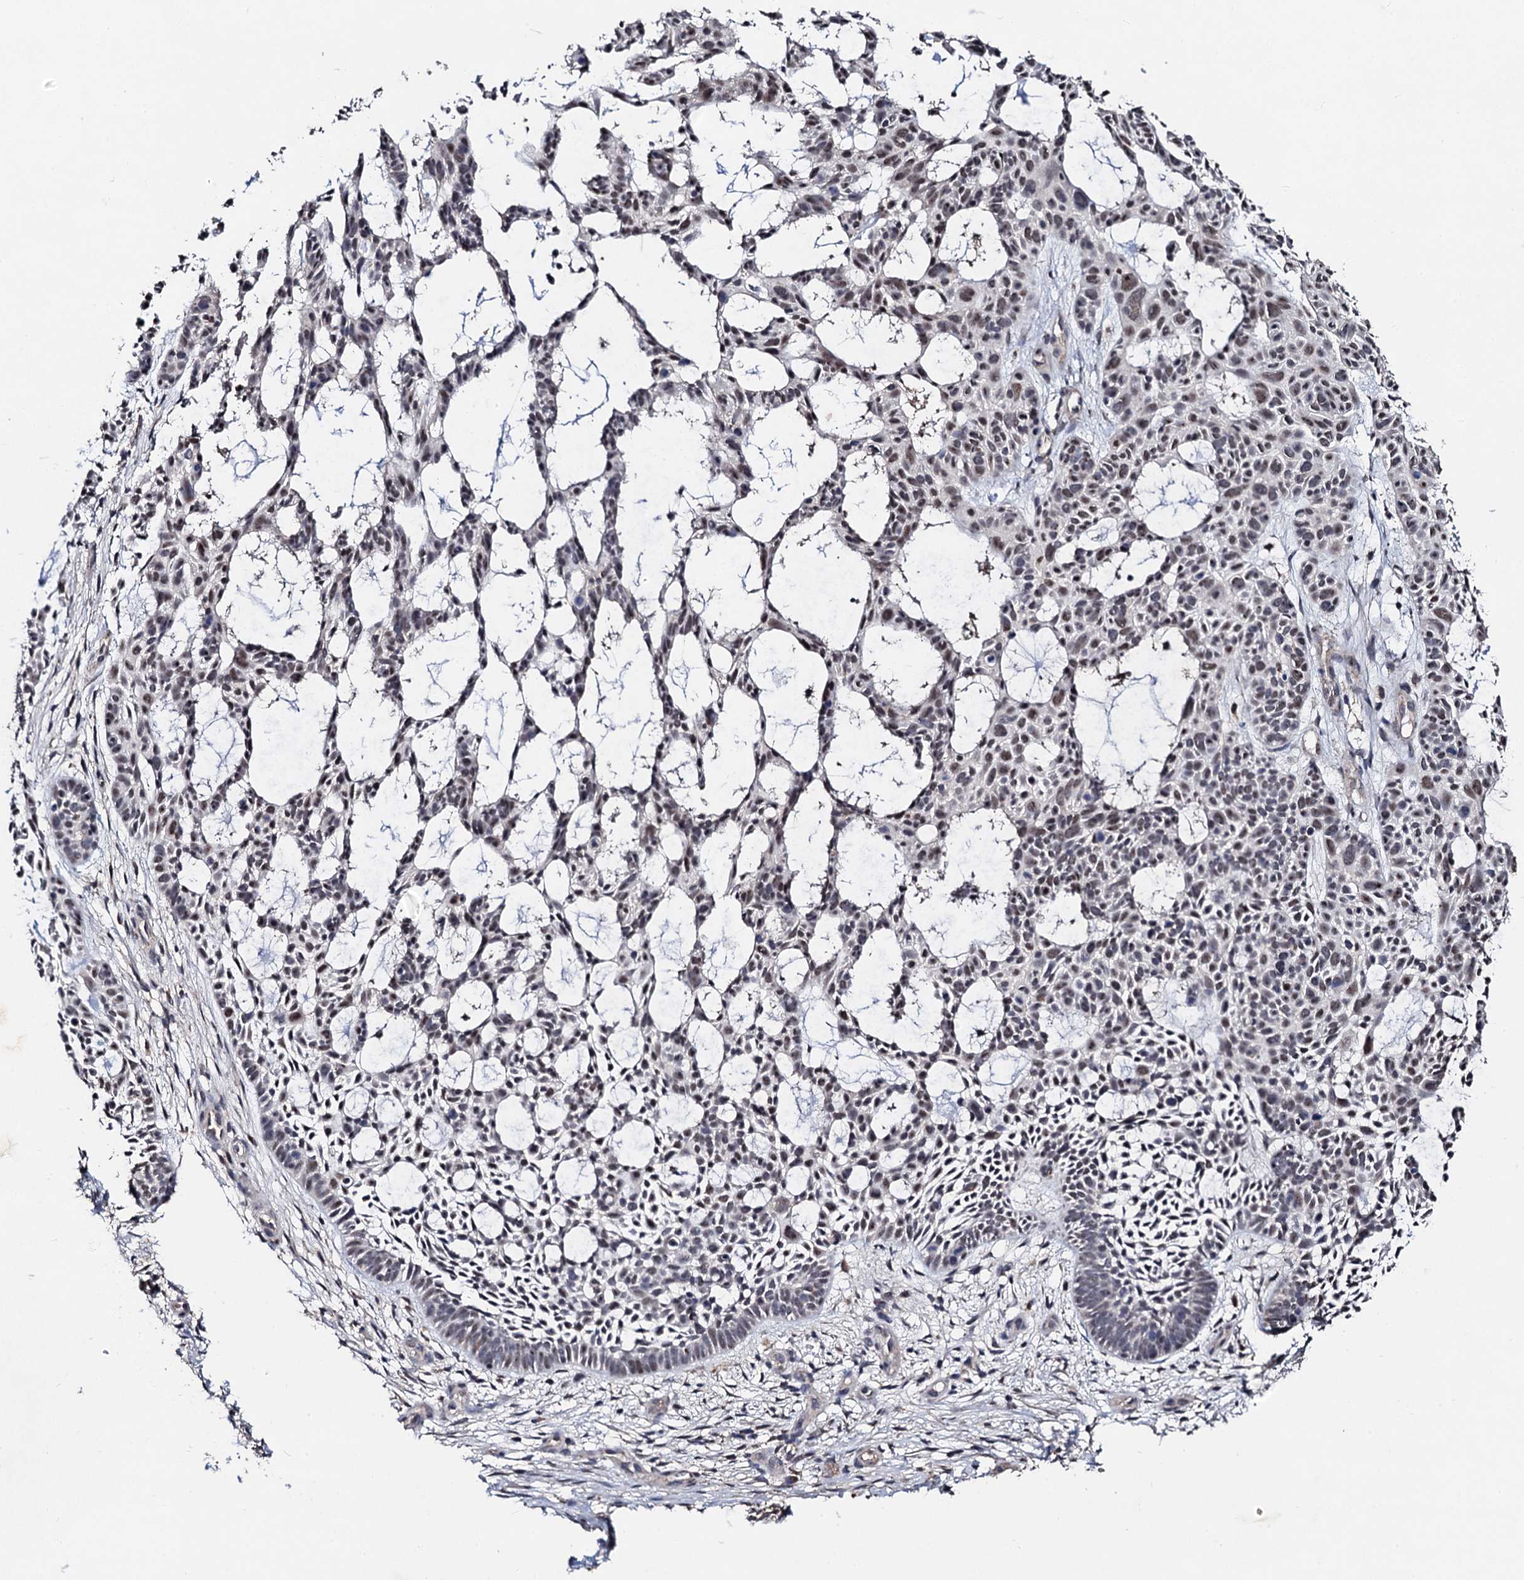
{"staining": {"intensity": "weak", "quantity": ">75%", "location": "nuclear"}, "tissue": "skin cancer", "cell_type": "Tumor cells", "image_type": "cancer", "snomed": [{"axis": "morphology", "description": "Basal cell carcinoma"}, {"axis": "topography", "description": "Skin"}], "caption": "A high-resolution histopathology image shows immunohistochemistry staining of skin cancer (basal cell carcinoma), which demonstrates weak nuclear expression in about >75% of tumor cells.", "gene": "PPTC7", "patient": {"sex": "male", "age": 89}}